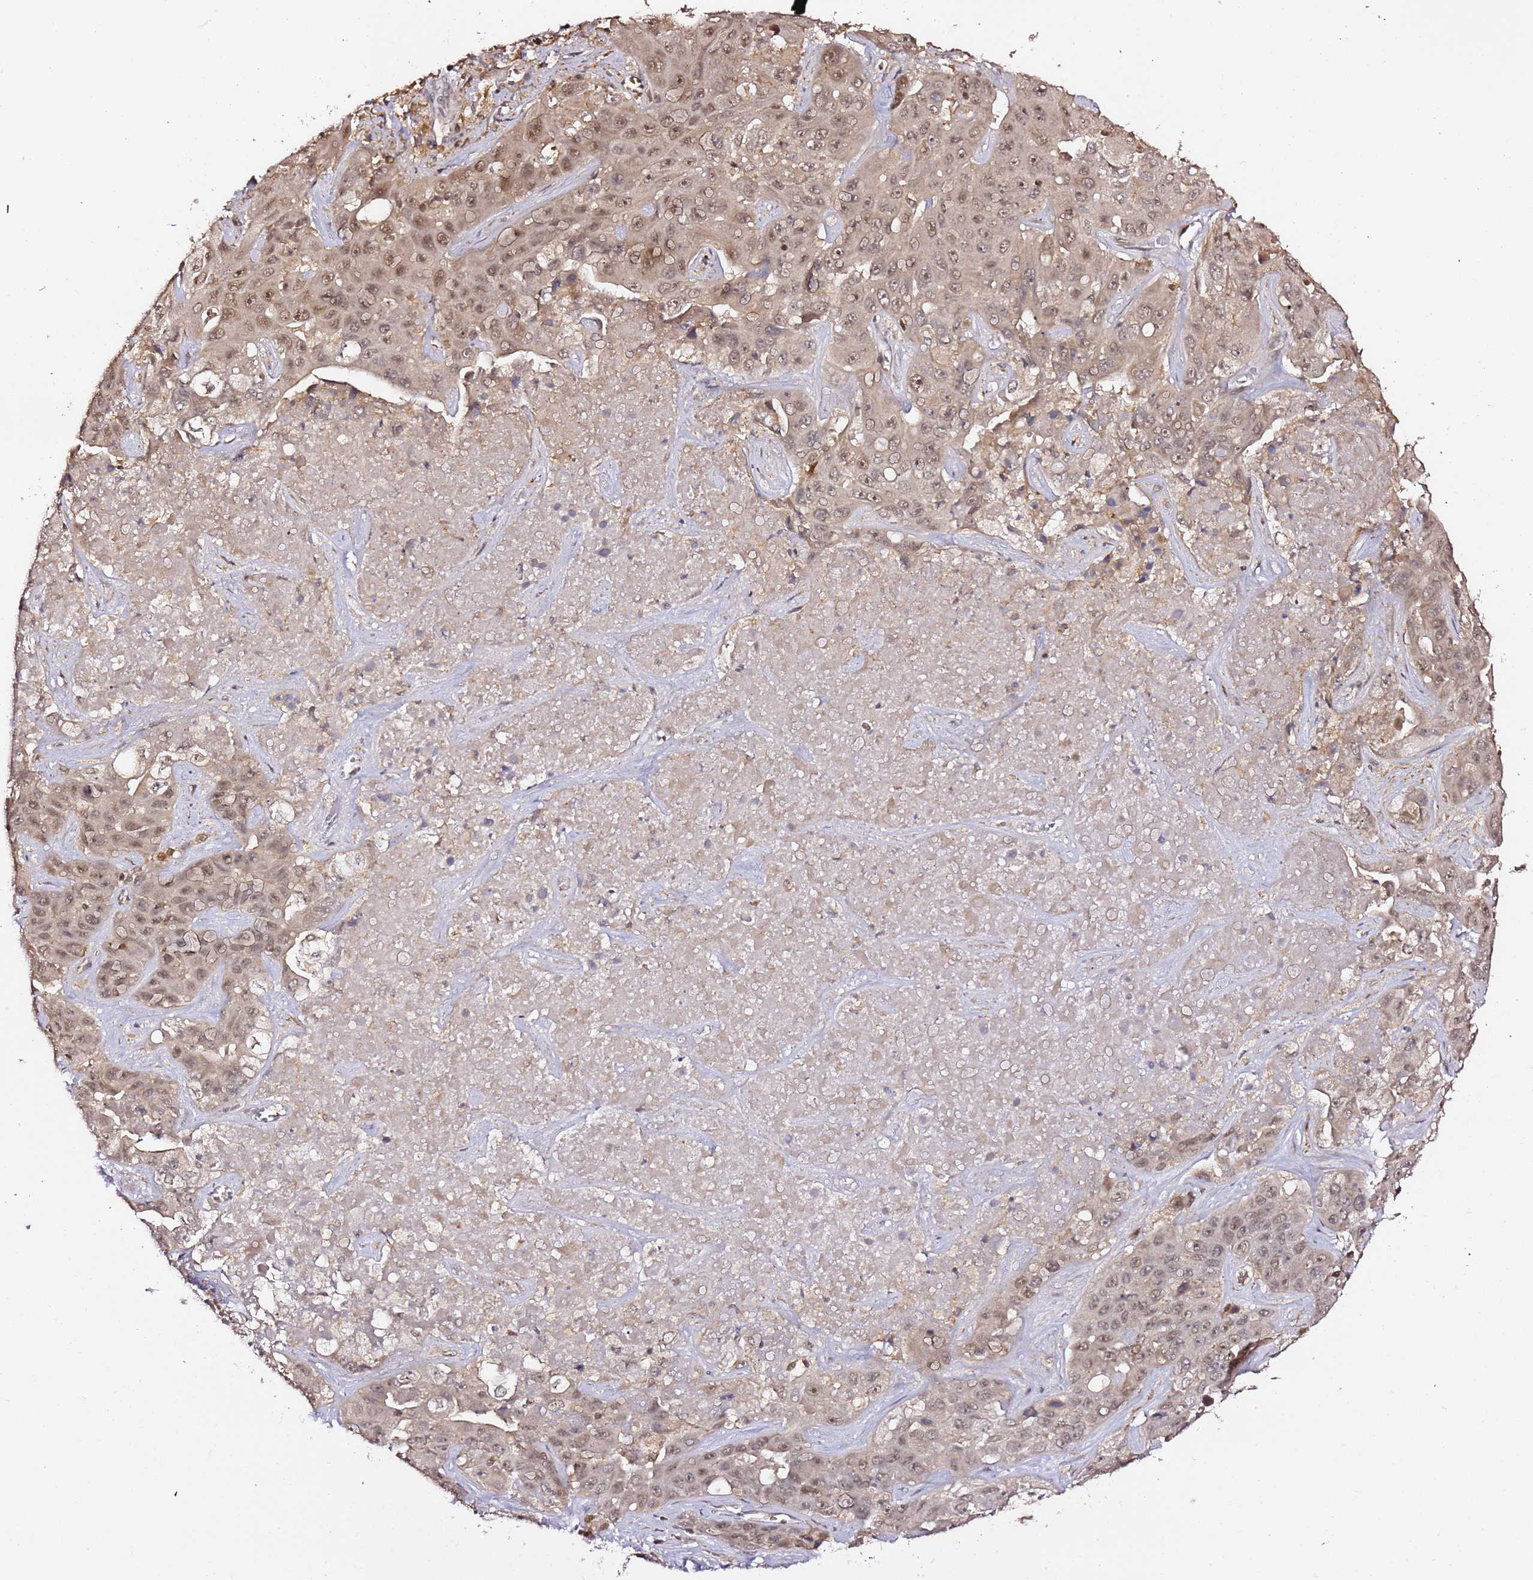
{"staining": {"intensity": "moderate", "quantity": ">75%", "location": "nuclear"}, "tissue": "liver cancer", "cell_type": "Tumor cells", "image_type": "cancer", "snomed": [{"axis": "morphology", "description": "Cholangiocarcinoma"}, {"axis": "topography", "description": "Liver"}], "caption": "An IHC micrograph of tumor tissue is shown. Protein staining in brown shows moderate nuclear positivity in cholangiocarcinoma (liver) within tumor cells.", "gene": "OR5V1", "patient": {"sex": "female", "age": 52}}